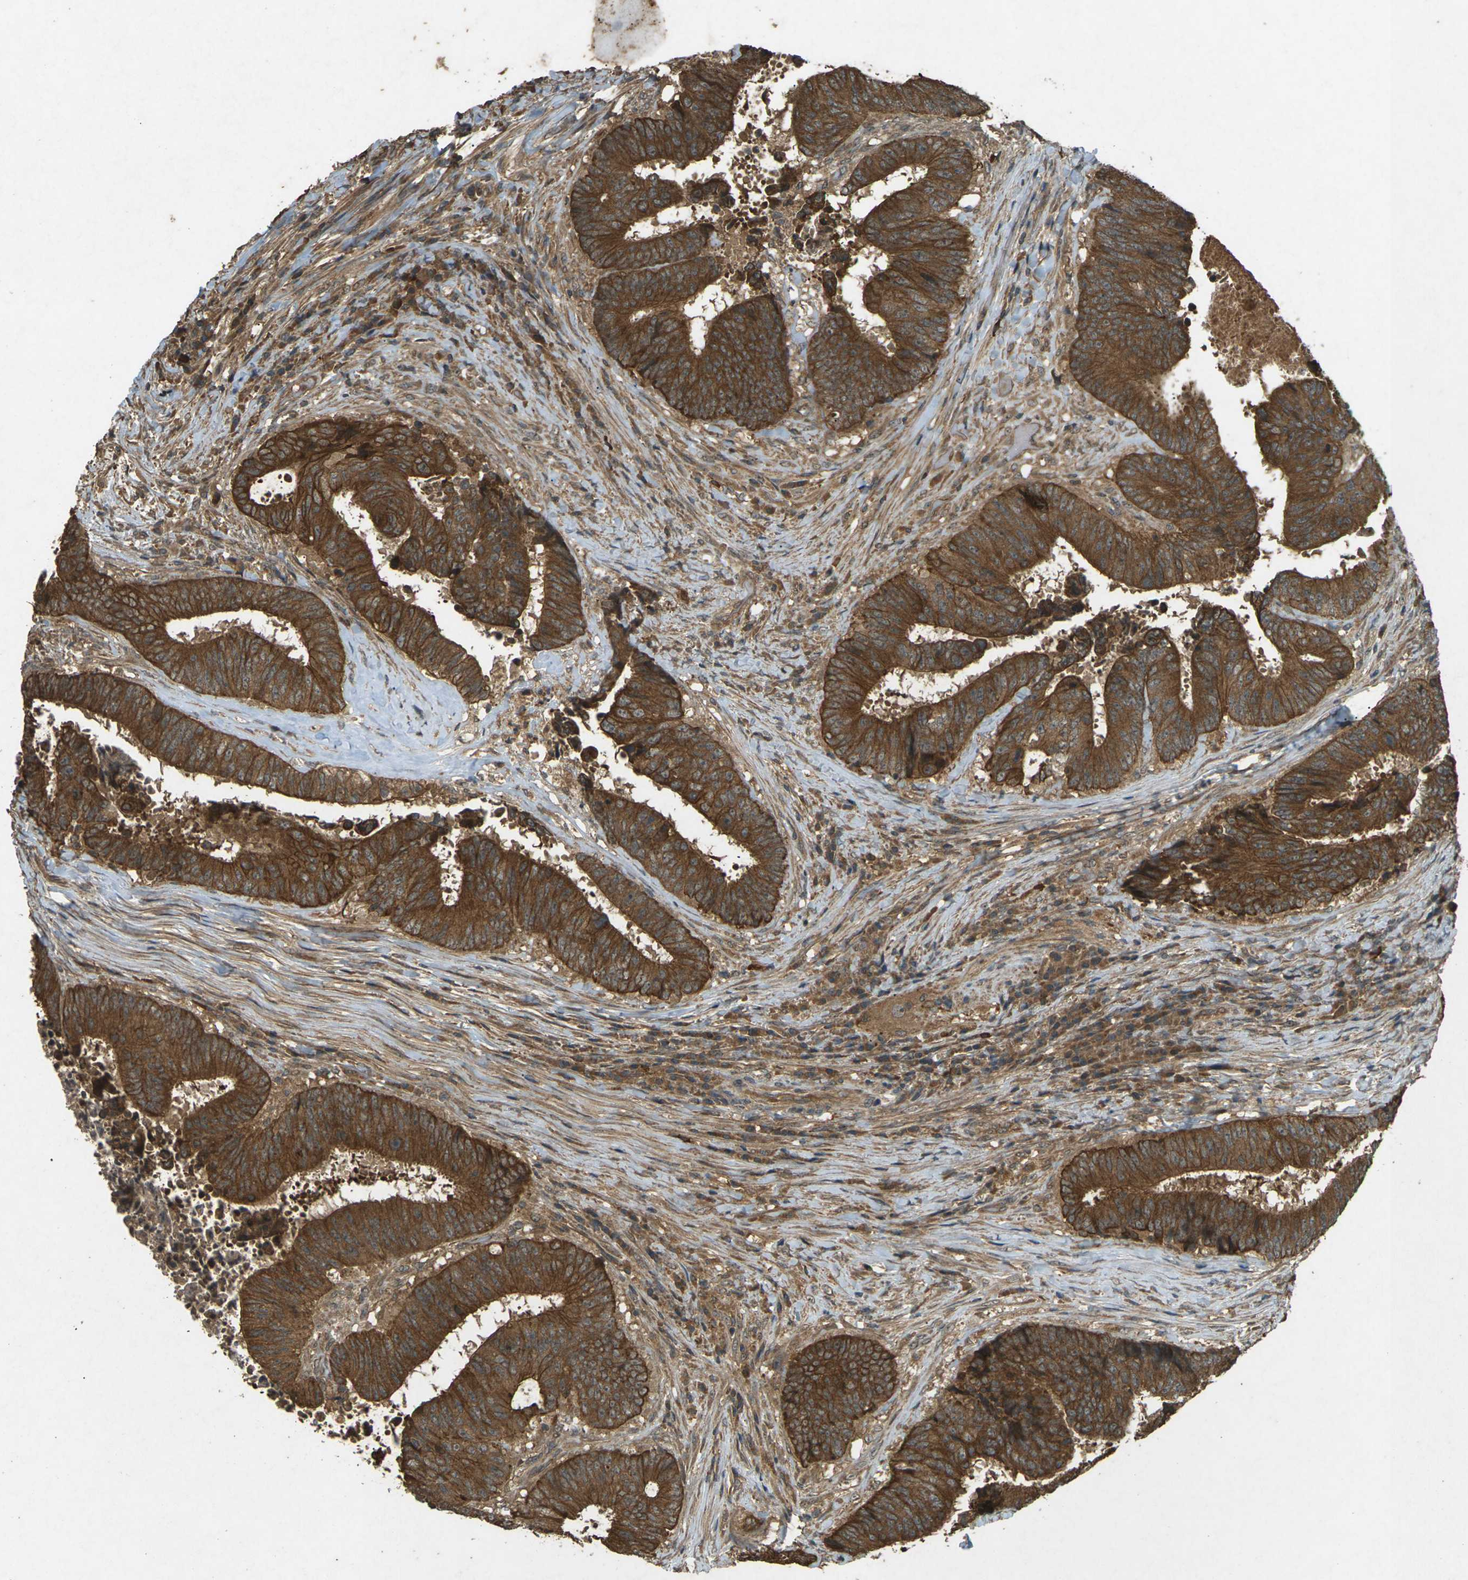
{"staining": {"intensity": "strong", "quantity": ">75%", "location": "cytoplasmic/membranous"}, "tissue": "colorectal cancer", "cell_type": "Tumor cells", "image_type": "cancer", "snomed": [{"axis": "morphology", "description": "Adenocarcinoma, NOS"}, {"axis": "topography", "description": "Rectum"}], "caption": "Protein expression analysis of human colorectal cancer reveals strong cytoplasmic/membranous expression in approximately >75% of tumor cells. Using DAB (3,3'-diaminobenzidine) (brown) and hematoxylin (blue) stains, captured at high magnification using brightfield microscopy.", "gene": "TAP1", "patient": {"sex": "male", "age": 72}}